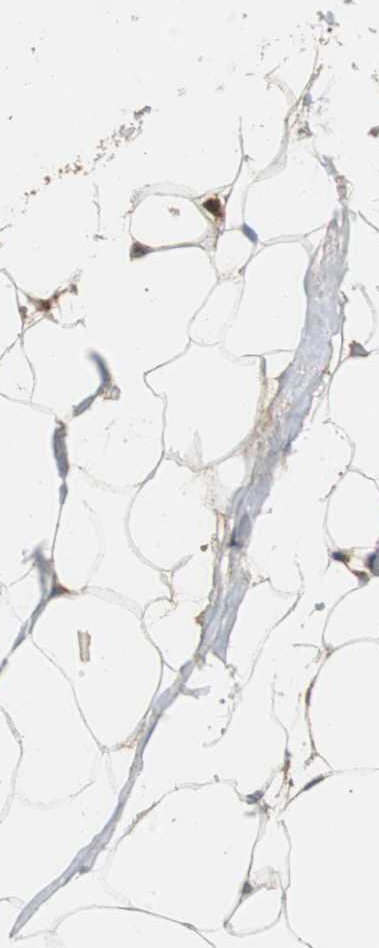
{"staining": {"intensity": "negative", "quantity": "none", "location": "none"}, "tissue": "adipose tissue", "cell_type": "Adipocytes", "image_type": "normal", "snomed": [{"axis": "morphology", "description": "Normal tissue, NOS"}, {"axis": "topography", "description": "Breast"}, {"axis": "topography", "description": "Adipose tissue"}], "caption": "The micrograph displays no significant expression in adipocytes of adipose tissue. (Brightfield microscopy of DAB (3,3'-diaminobenzidine) immunohistochemistry (IHC) at high magnification).", "gene": "VBP1", "patient": {"sex": "female", "age": 25}}